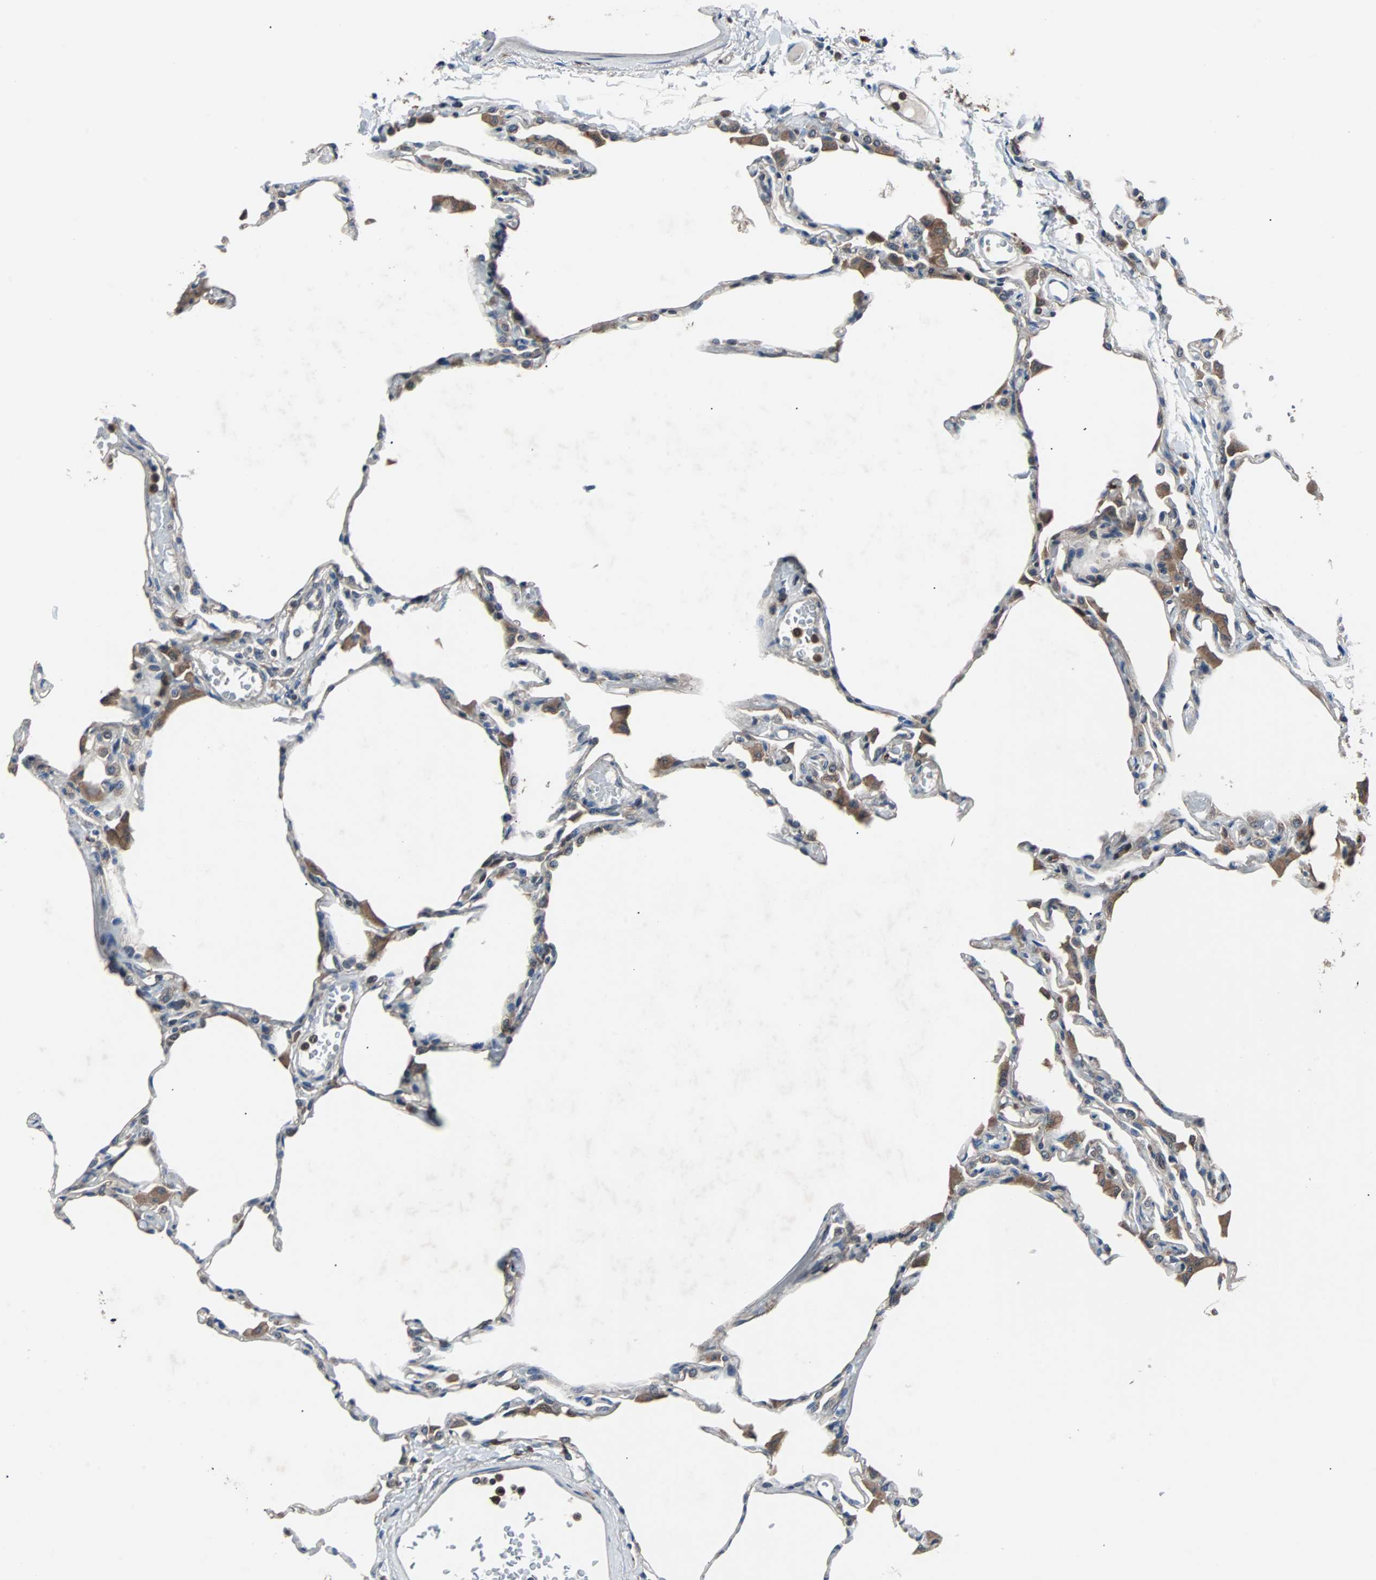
{"staining": {"intensity": "negative", "quantity": "none", "location": "none"}, "tissue": "lung", "cell_type": "Alveolar cells", "image_type": "normal", "snomed": [{"axis": "morphology", "description": "Normal tissue, NOS"}, {"axis": "topography", "description": "Lung"}], "caption": "High power microscopy photomicrograph of an IHC image of unremarkable lung, revealing no significant staining in alveolar cells. (DAB immunohistochemistry with hematoxylin counter stain).", "gene": "PAK1", "patient": {"sex": "female", "age": 49}}